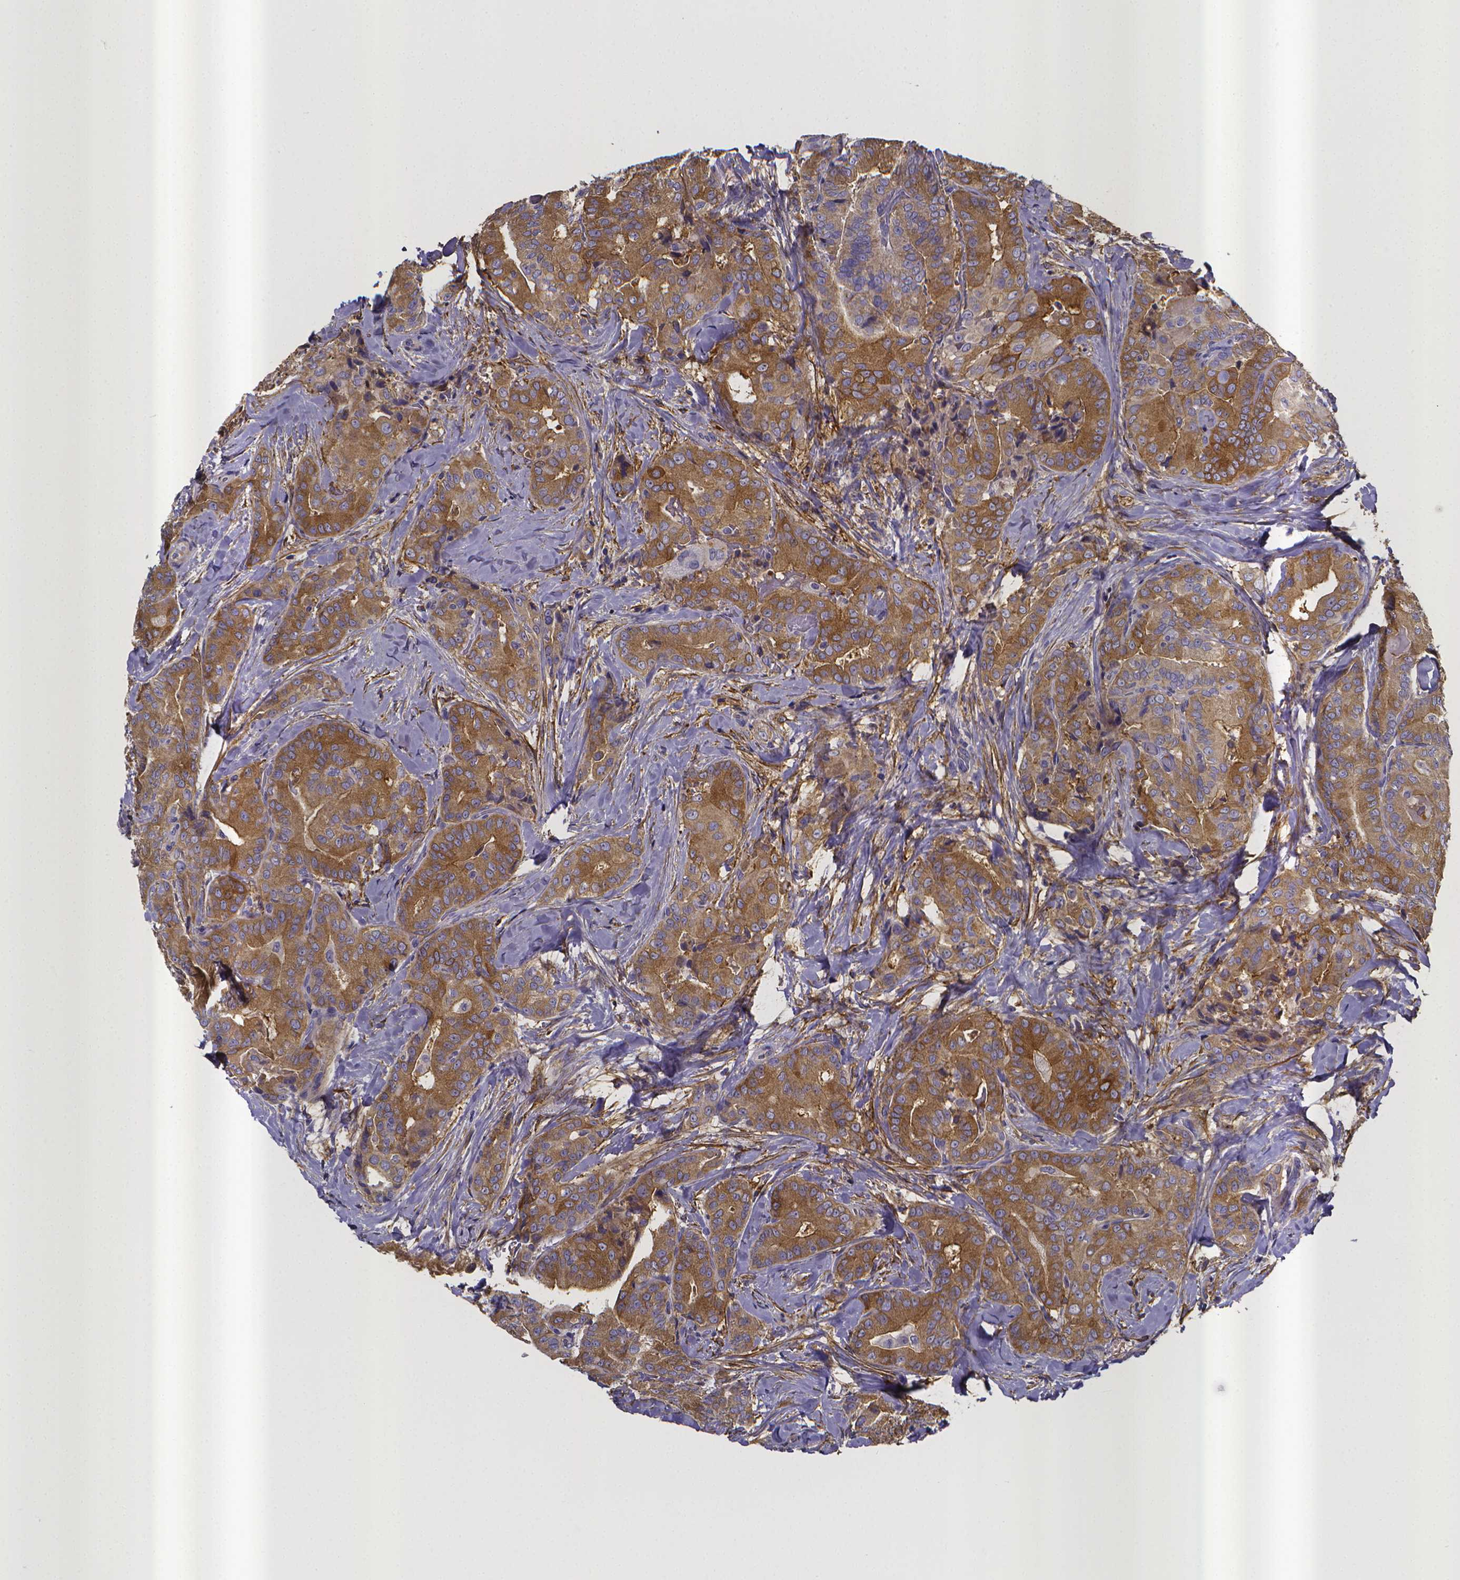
{"staining": {"intensity": "moderate", "quantity": ">75%", "location": "cytoplasmic/membranous"}, "tissue": "thyroid cancer", "cell_type": "Tumor cells", "image_type": "cancer", "snomed": [{"axis": "morphology", "description": "Papillary adenocarcinoma, NOS"}, {"axis": "topography", "description": "Thyroid gland"}], "caption": "Immunohistochemistry (IHC) (DAB (3,3'-diaminobenzidine)) staining of human papillary adenocarcinoma (thyroid) reveals moderate cytoplasmic/membranous protein staining in about >75% of tumor cells.", "gene": "RERG", "patient": {"sex": "male", "age": 61}}